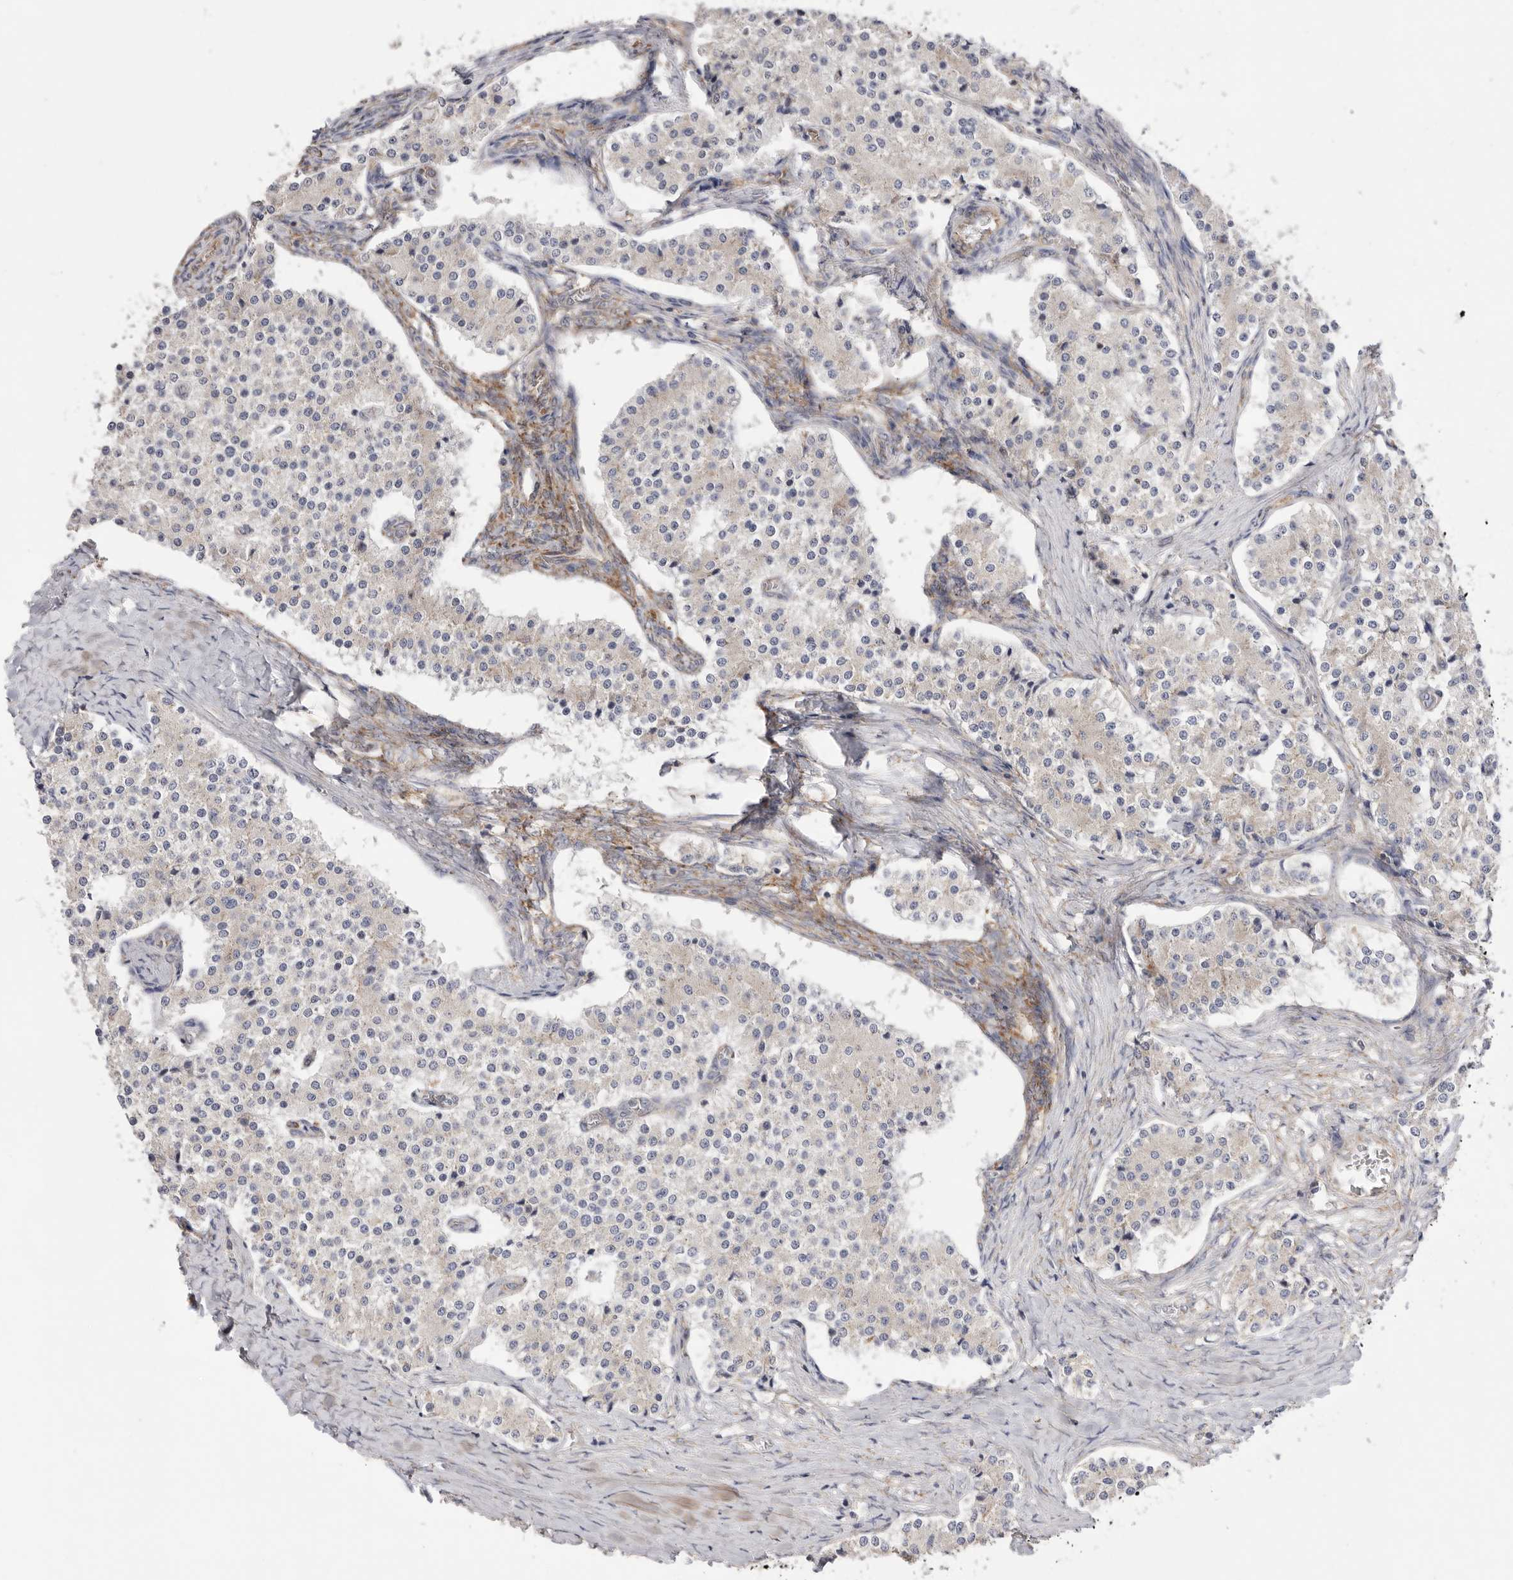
{"staining": {"intensity": "negative", "quantity": "none", "location": "none"}, "tissue": "carcinoid", "cell_type": "Tumor cells", "image_type": "cancer", "snomed": [{"axis": "morphology", "description": "Carcinoid, malignant, NOS"}, {"axis": "topography", "description": "Colon"}], "caption": "Protein analysis of carcinoid (malignant) exhibits no significant expression in tumor cells. (DAB IHC visualized using brightfield microscopy, high magnification).", "gene": "SERBP1", "patient": {"sex": "female", "age": 52}}